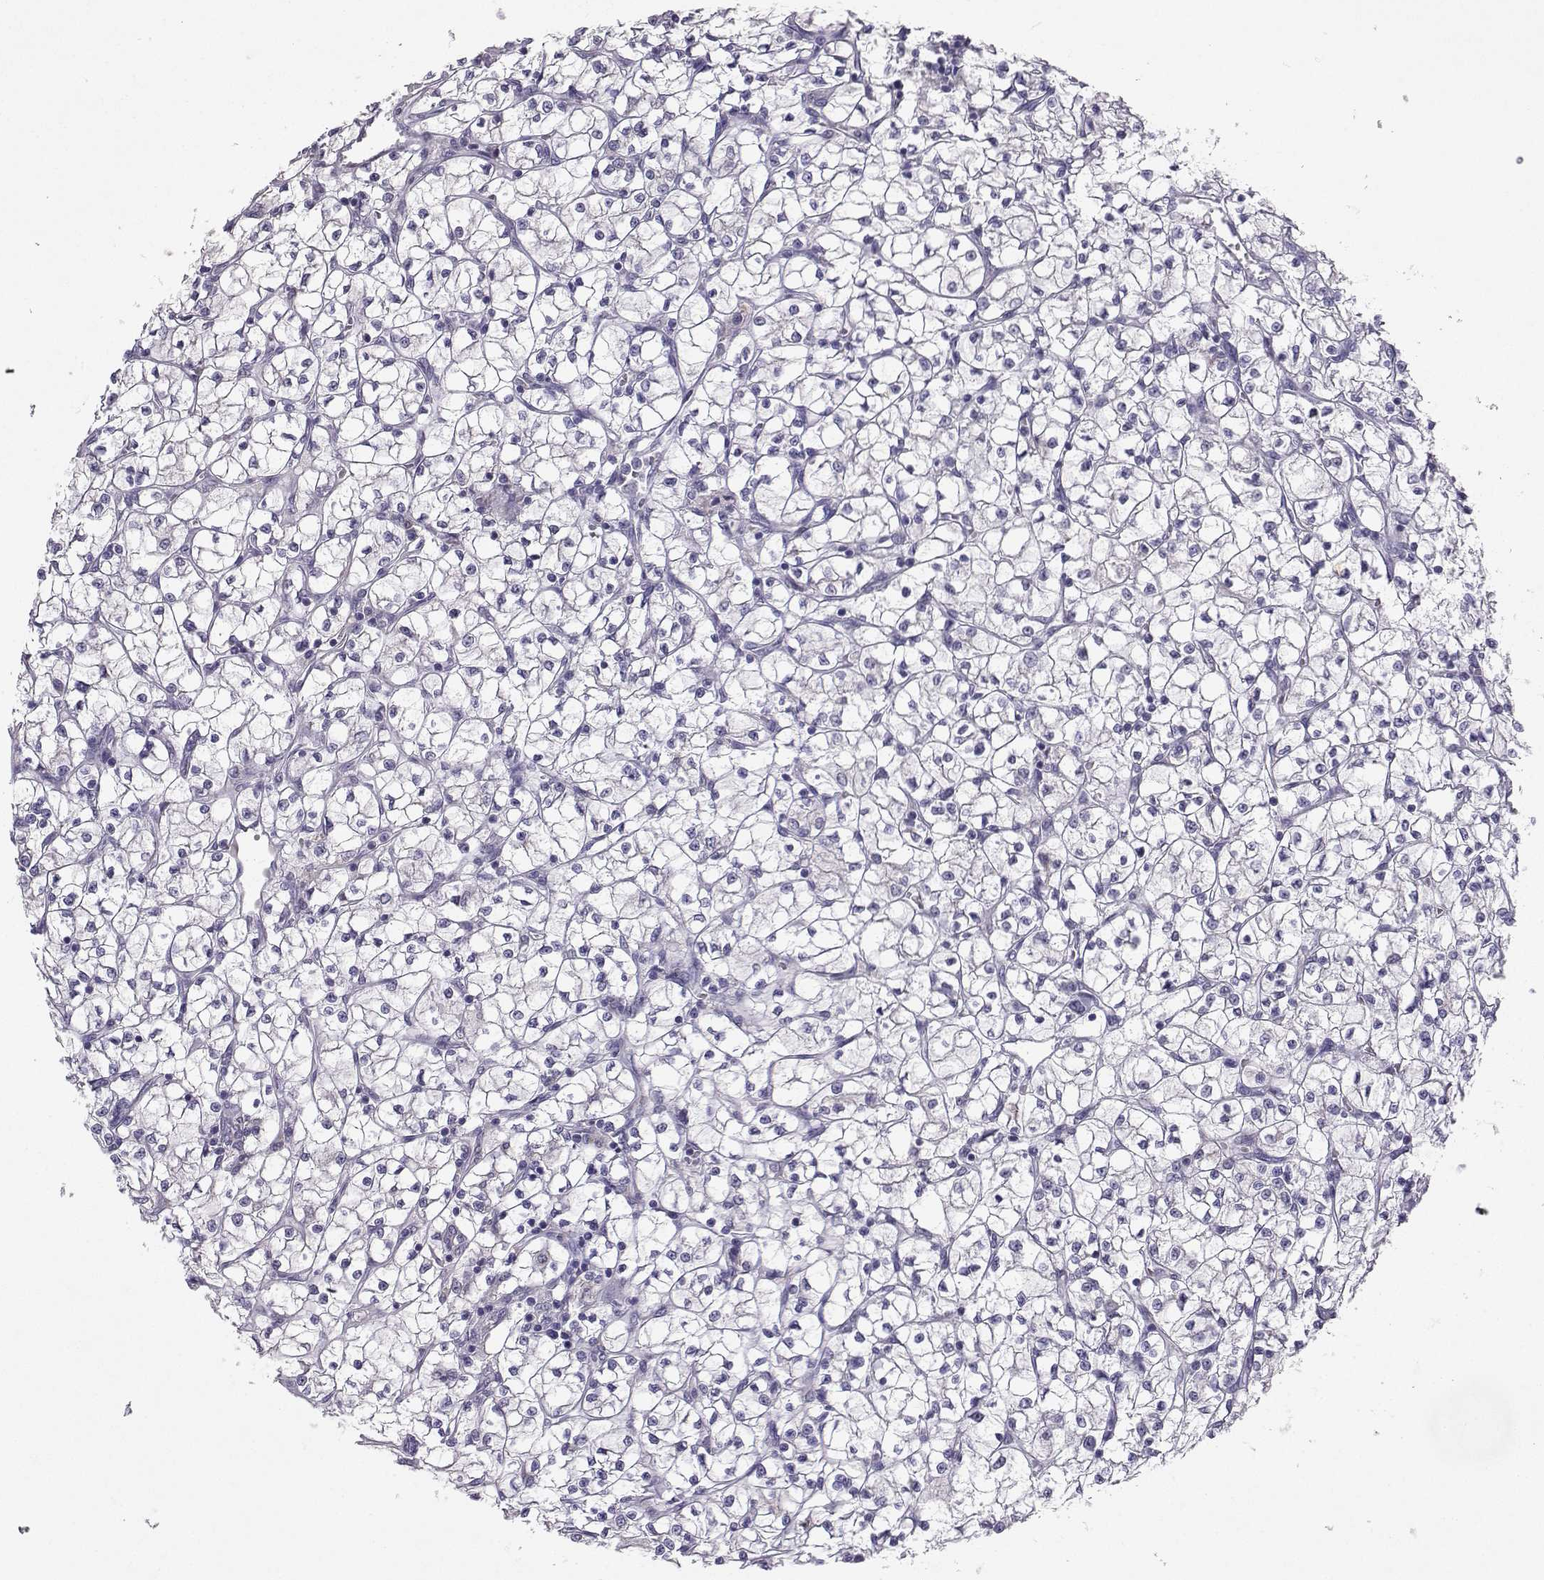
{"staining": {"intensity": "negative", "quantity": "none", "location": "none"}, "tissue": "renal cancer", "cell_type": "Tumor cells", "image_type": "cancer", "snomed": [{"axis": "morphology", "description": "Adenocarcinoma, NOS"}, {"axis": "topography", "description": "Kidney"}], "caption": "High power microscopy photomicrograph of an immunohistochemistry image of renal cancer (adenocarcinoma), revealing no significant staining in tumor cells.", "gene": "TBR1", "patient": {"sex": "female", "age": 64}}